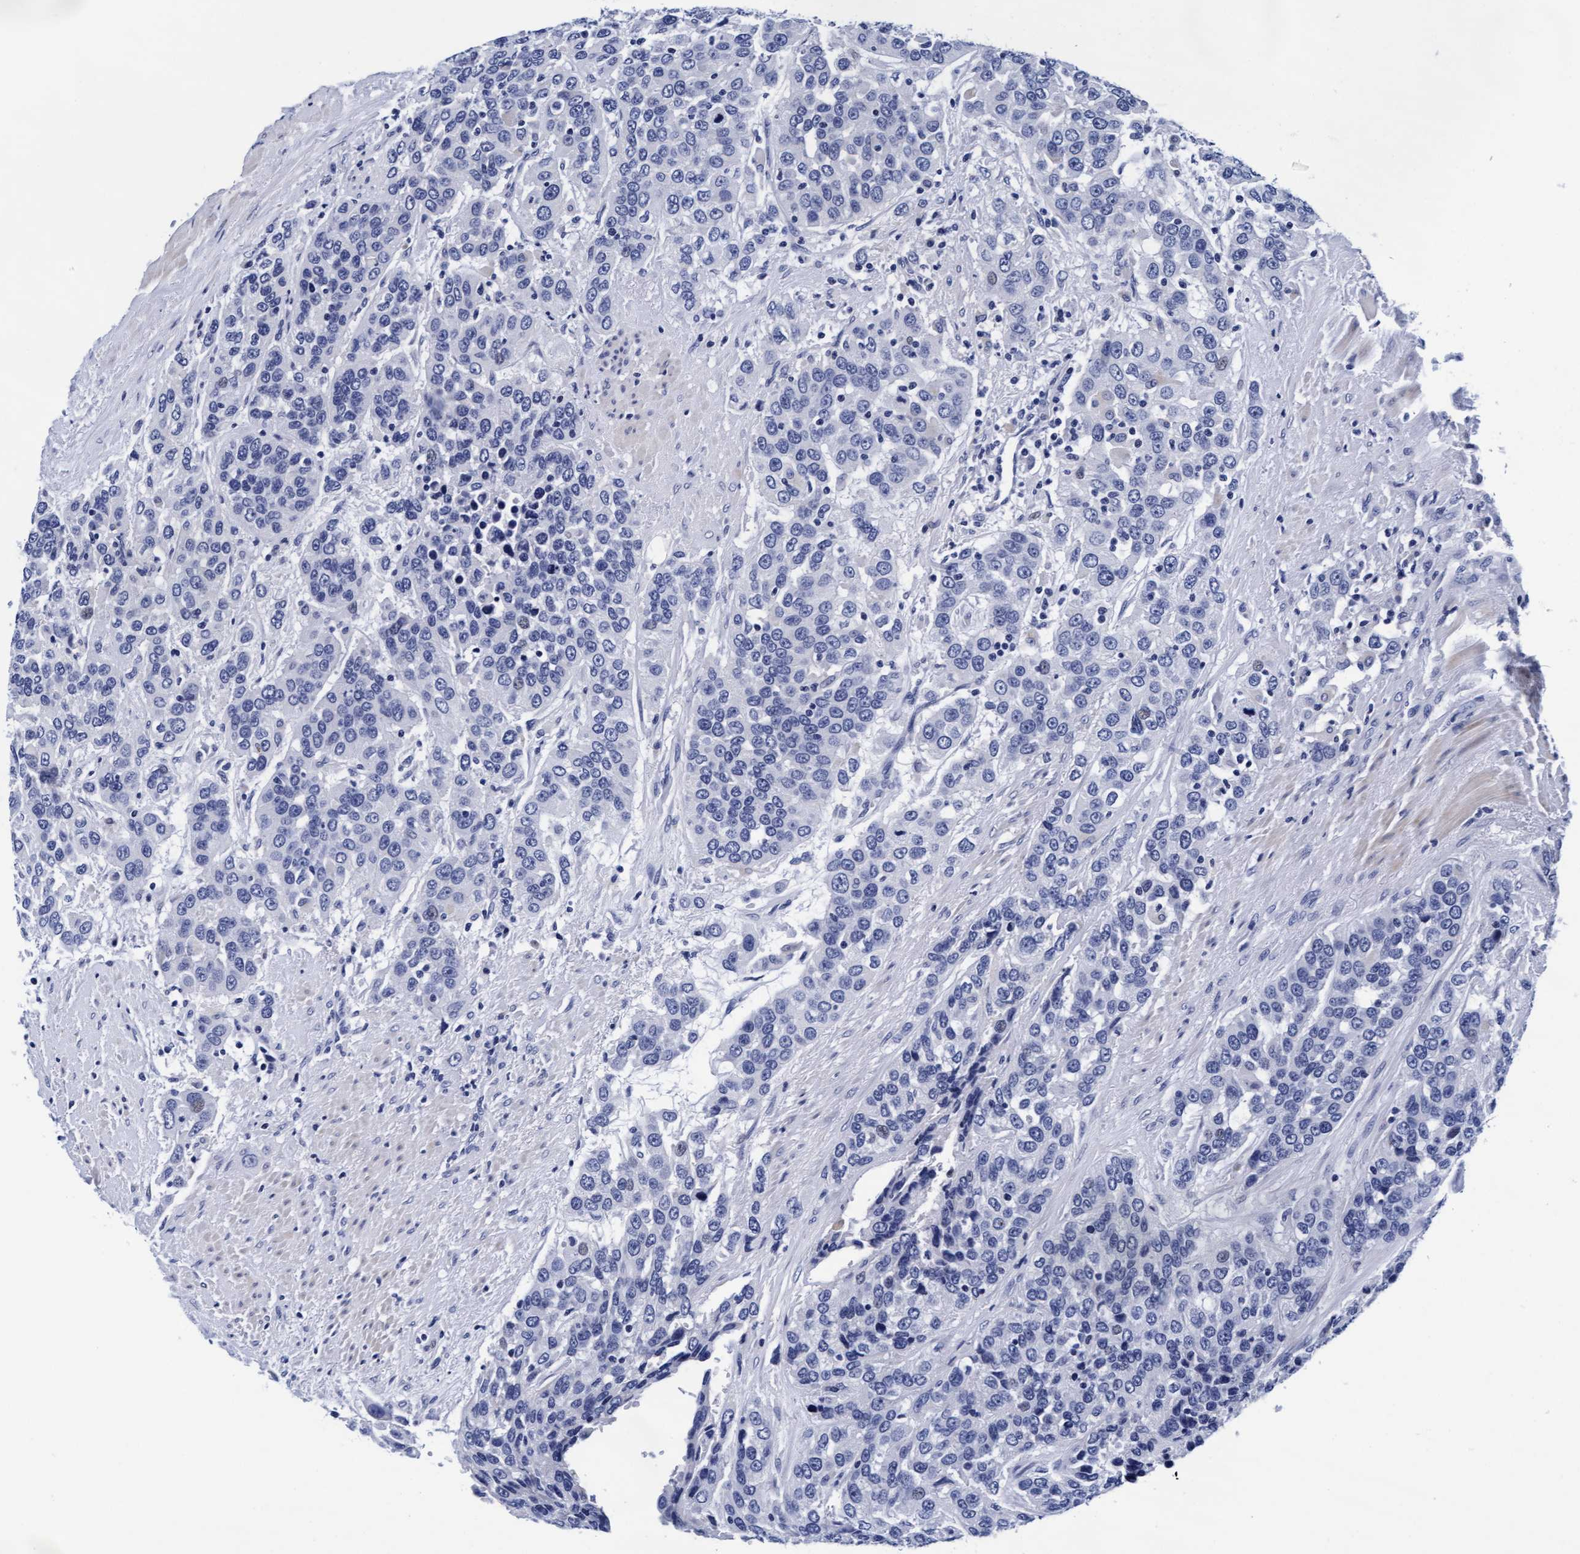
{"staining": {"intensity": "negative", "quantity": "none", "location": "none"}, "tissue": "urothelial cancer", "cell_type": "Tumor cells", "image_type": "cancer", "snomed": [{"axis": "morphology", "description": "Urothelial carcinoma, High grade"}, {"axis": "topography", "description": "Urinary bladder"}], "caption": "Immunohistochemistry image of neoplastic tissue: urothelial cancer stained with DAB (3,3'-diaminobenzidine) shows no significant protein staining in tumor cells.", "gene": "ARSG", "patient": {"sex": "female", "age": 80}}